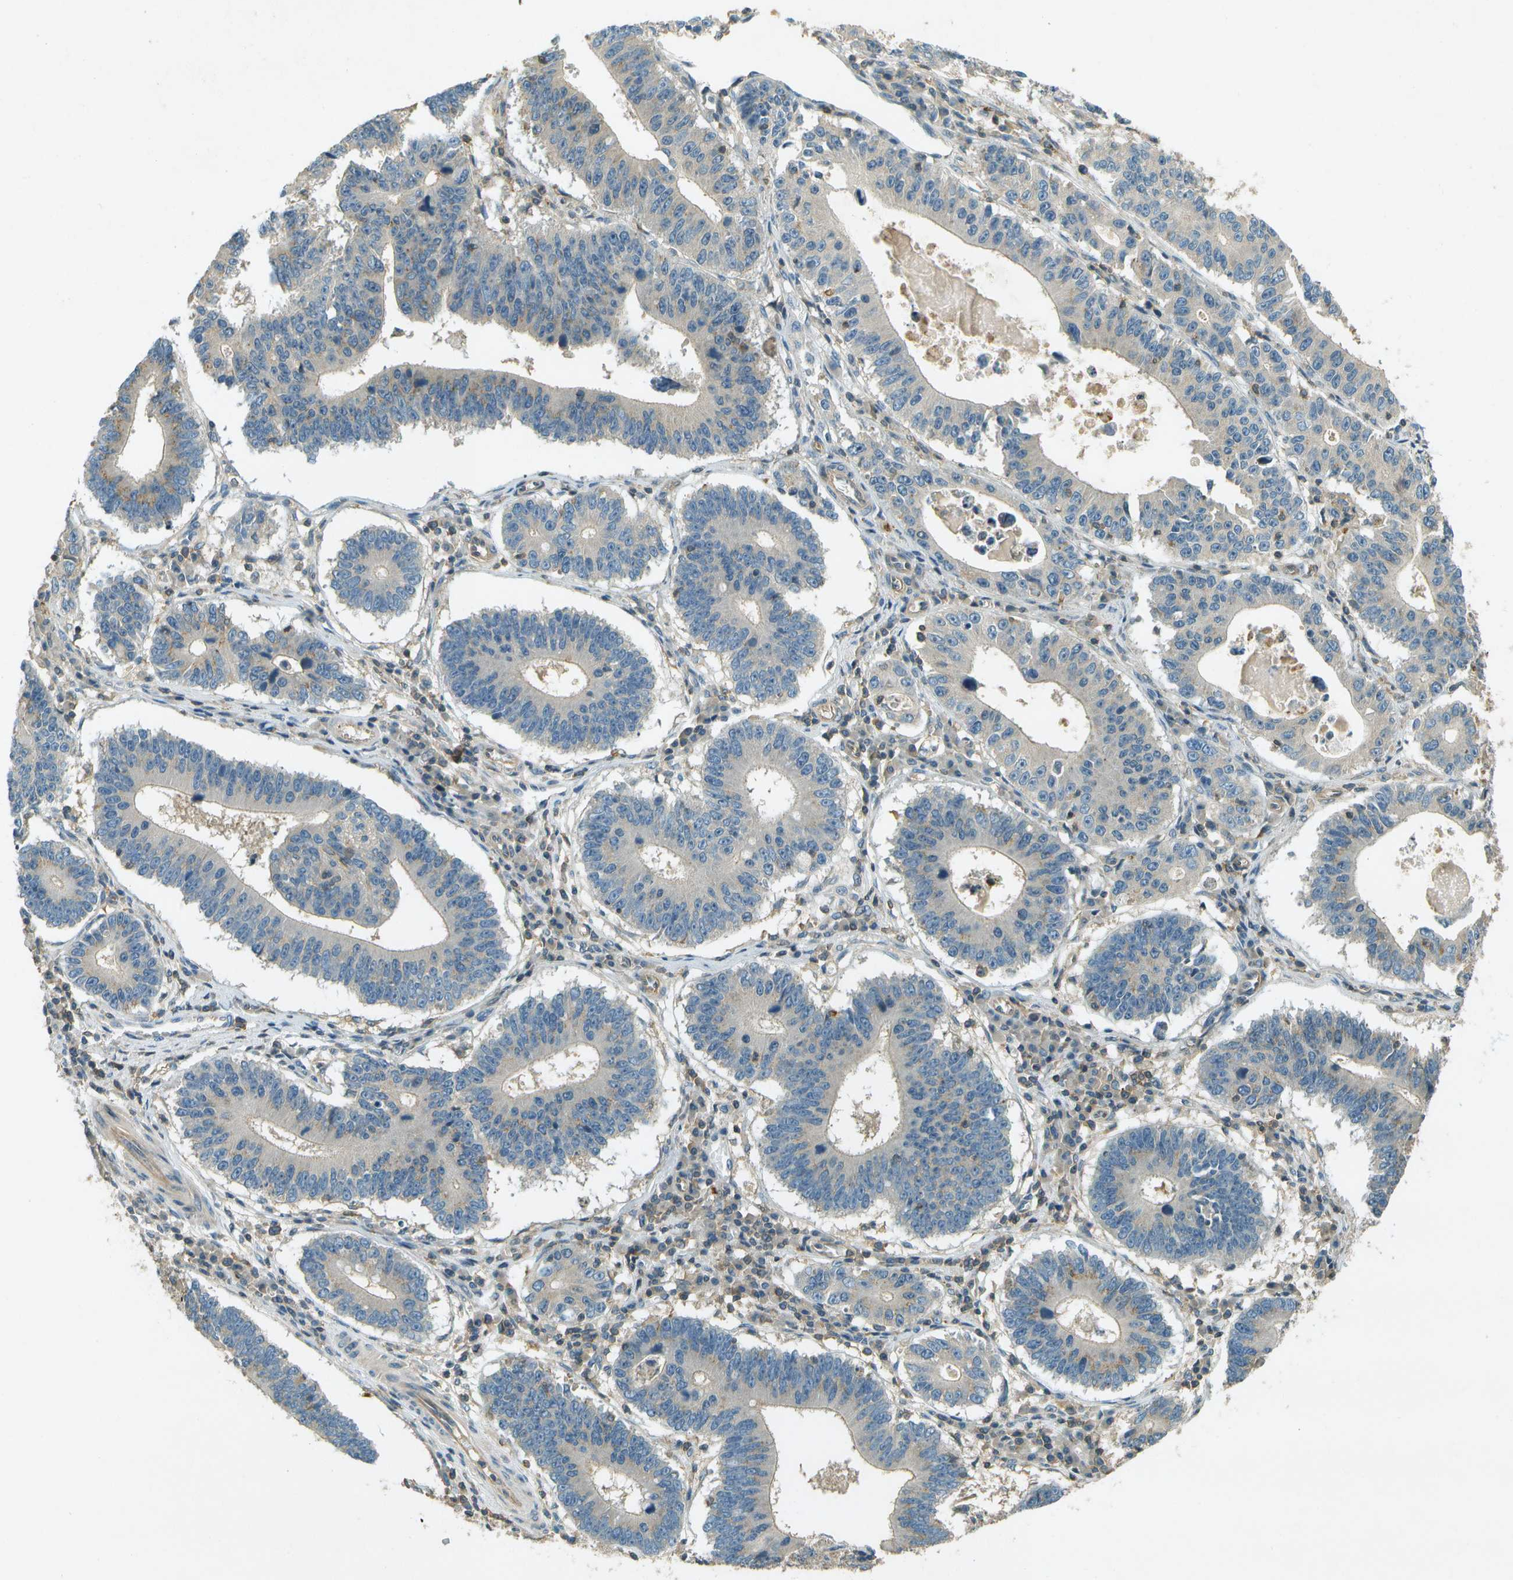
{"staining": {"intensity": "moderate", "quantity": "25%-75%", "location": "cytoplasmic/membranous"}, "tissue": "stomach cancer", "cell_type": "Tumor cells", "image_type": "cancer", "snomed": [{"axis": "morphology", "description": "Adenocarcinoma, NOS"}, {"axis": "topography", "description": "Stomach"}], "caption": "There is medium levels of moderate cytoplasmic/membranous staining in tumor cells of adenocarcinoma (stomach), as demonstrated by immunohistochemical staining (brown color).", "gene": "NUDT4", "patient": {"sex": "male", "age": 59}}